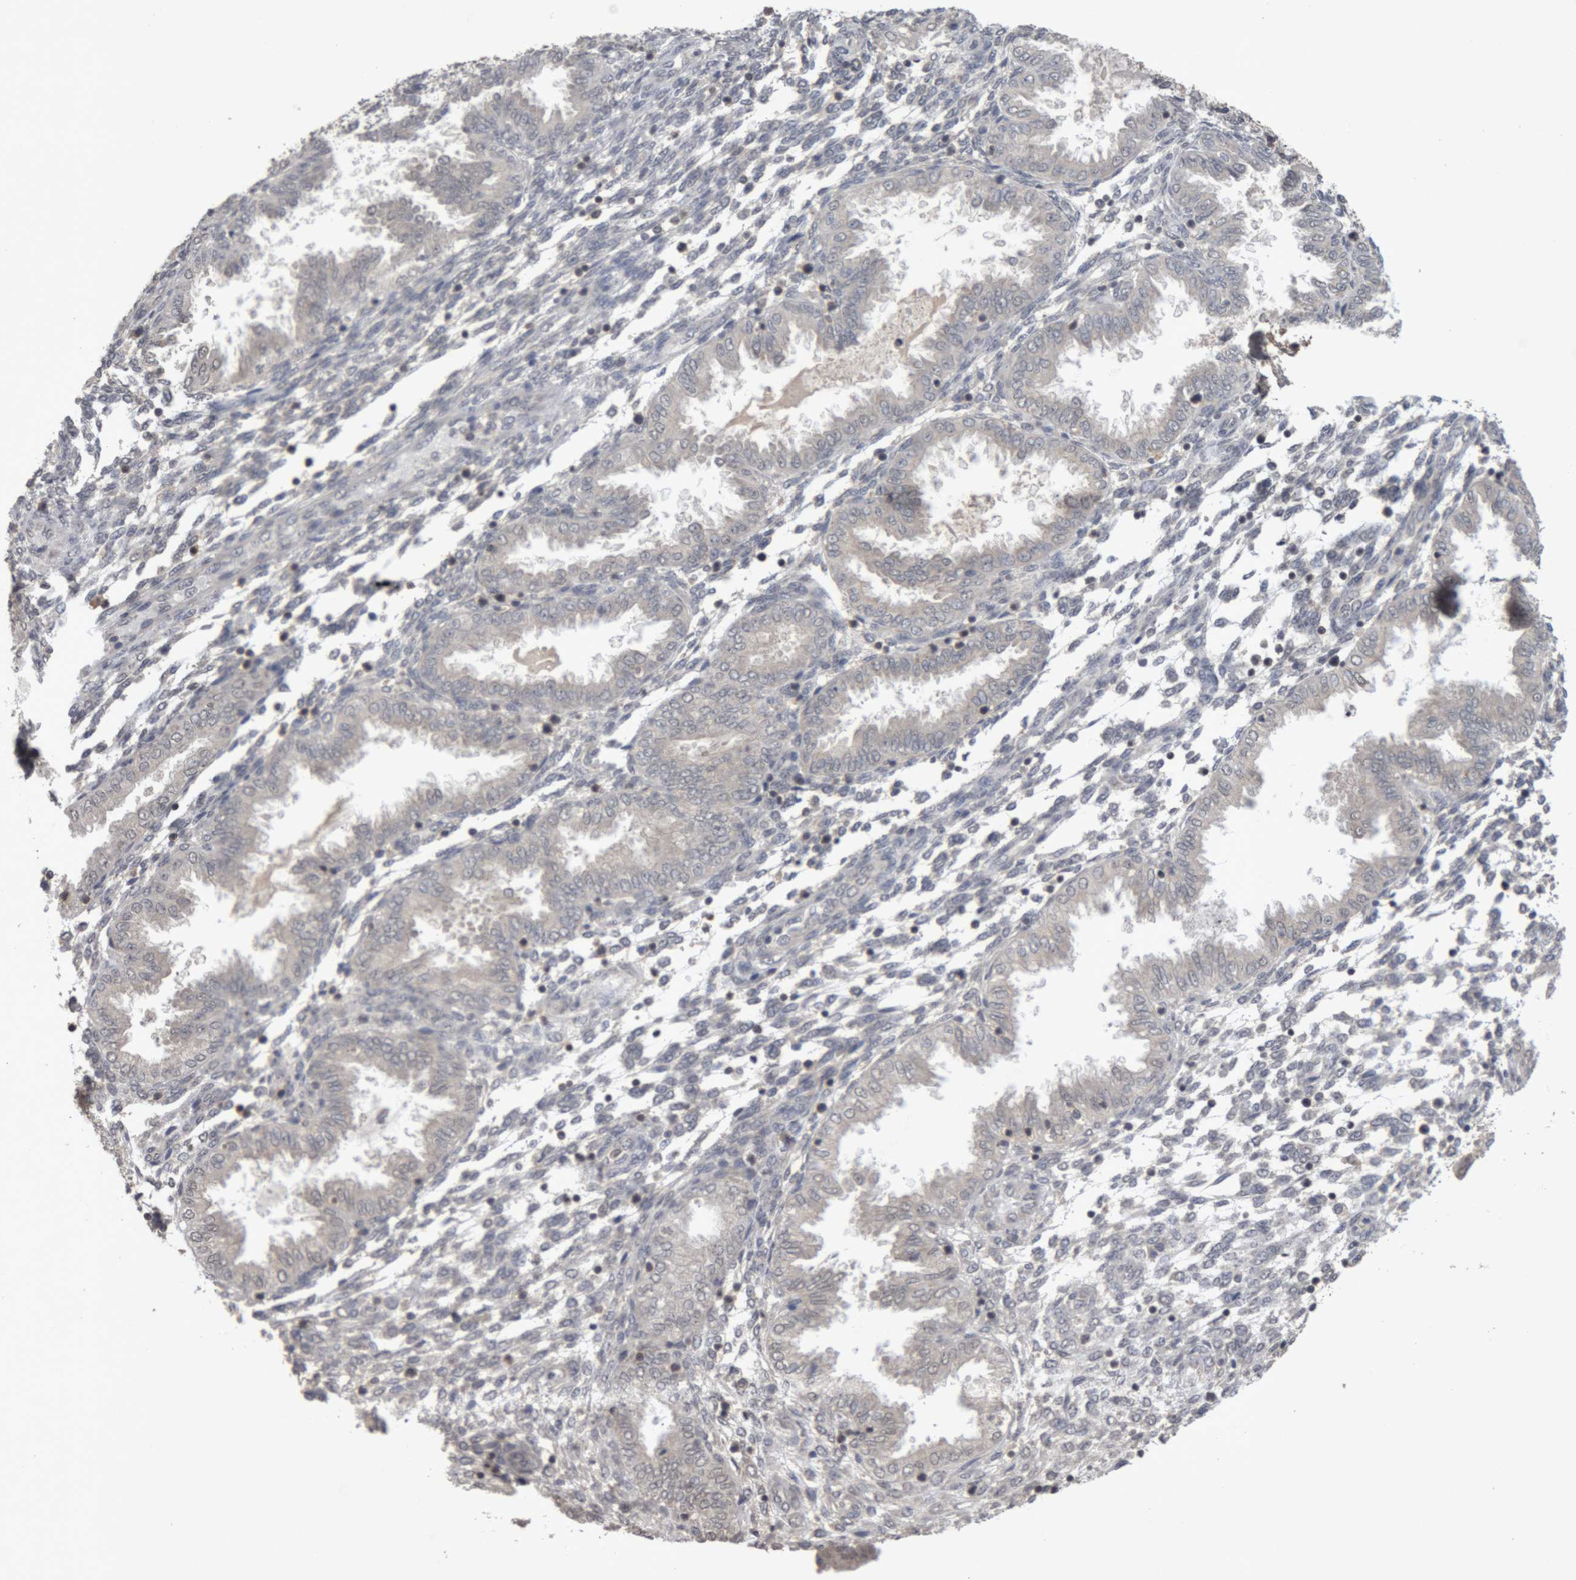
{"staining": {"intensity": "negative", "quantity": "none", "location": "none"}, "tissue": "endometrium", "cell_type": "Cells in endometrial stroma", "image_type": "normal", "snomed": [{"axis": "morphology", "description": "Normal tissue, NOS"}, {"axis": "topography", "description": "Endometrium"}], "caption": "Immunohistochemistry (IHC) image of benign endometrium stained for a protein (brown), which shows no expression in cells in endometrial stroma.", "gene": "NFATC2", "patient": {"sex": "female", "age": 33}}